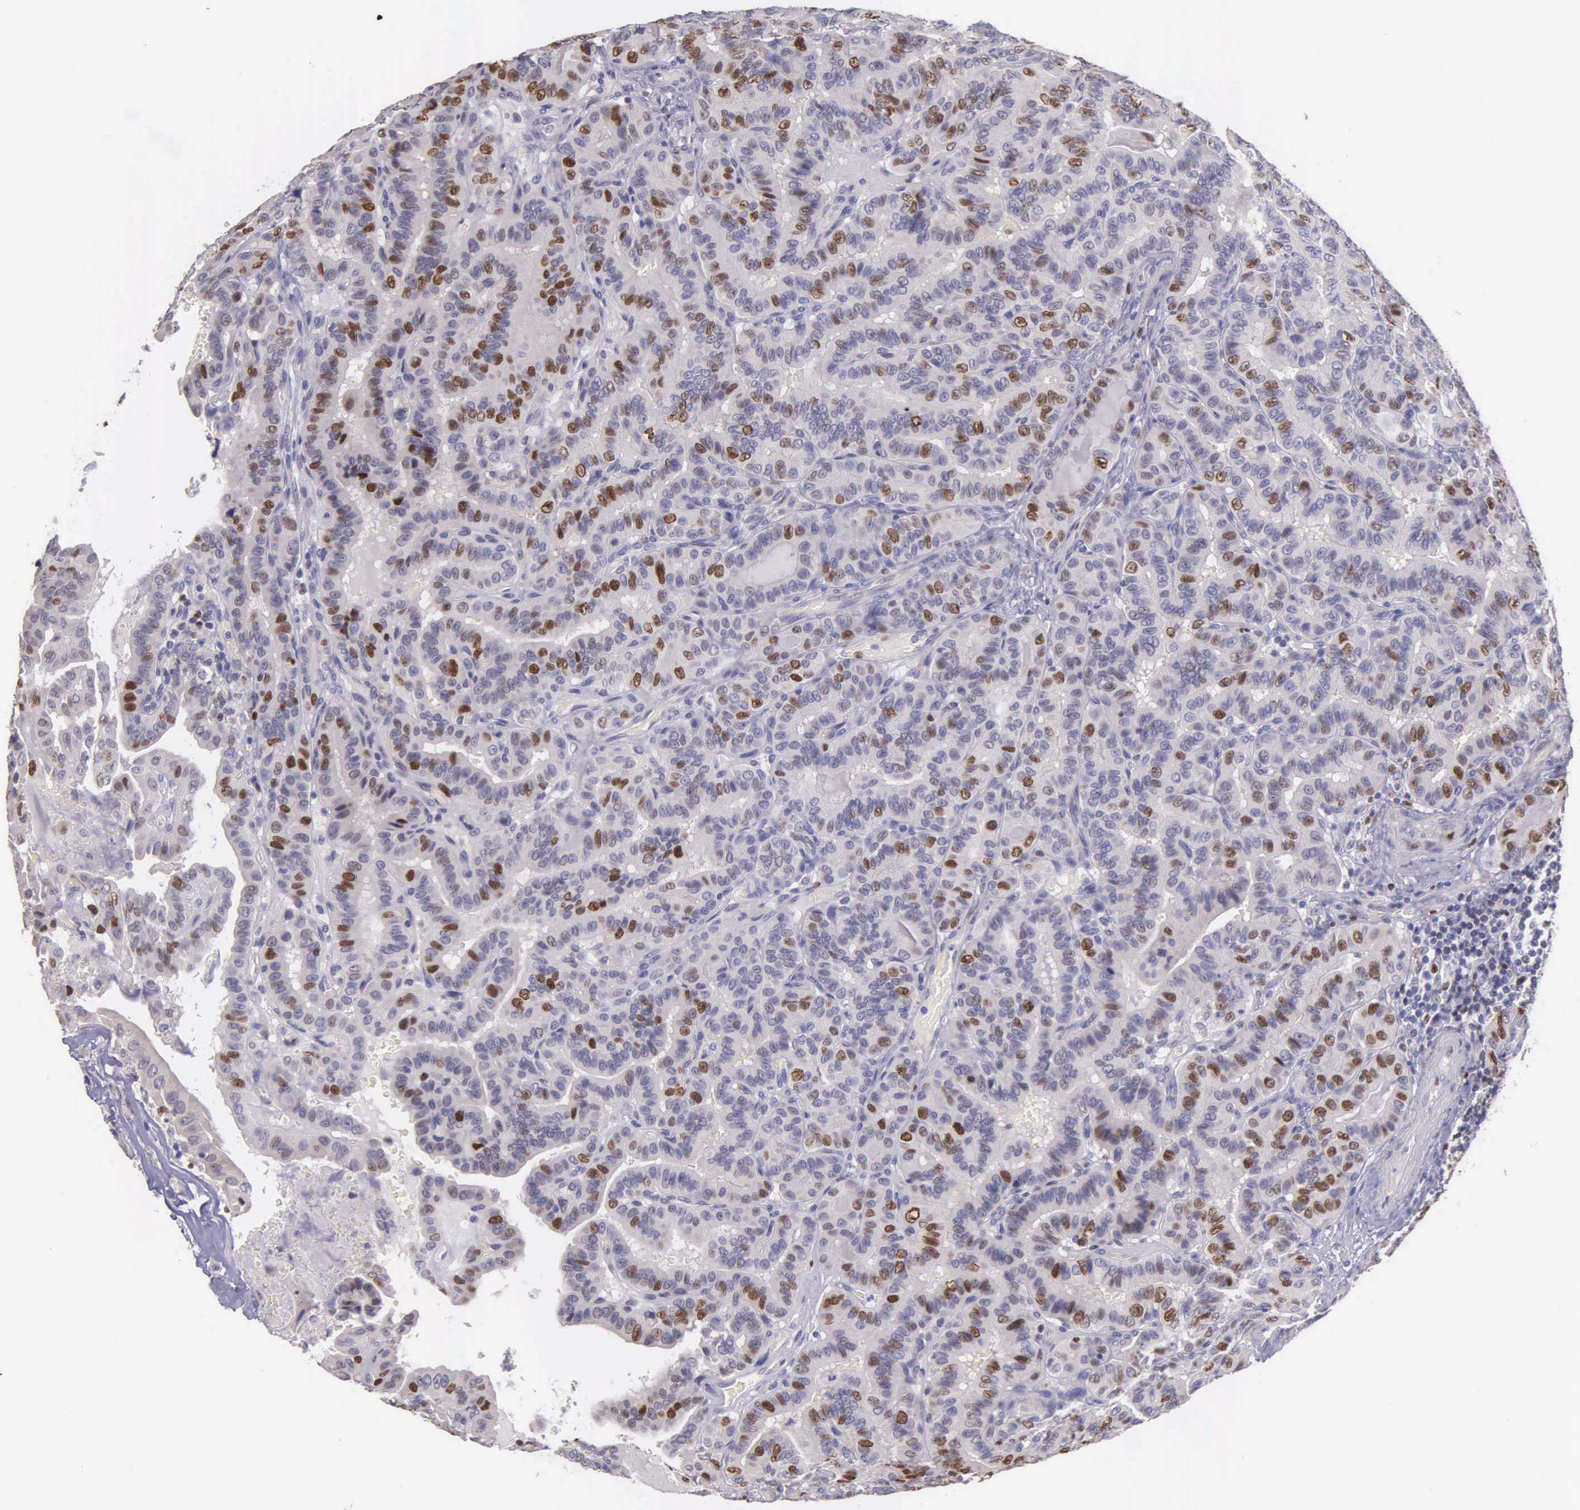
{"staining": {"intensity": "moderate", "quantity": "<25%", "location": "nuclear"}, "tissue": "thyroid cancer", "cell_type": "Tumor cells", "image_type": "cancer", "snomed": [{"axis": "morphology", "description": "Papillary adenocarcinoma, NOS"}, {"axis": "topography", "description": "Thyroid gland"}], "caption": "Moderate nuclear protein expression is seen in about <25% of tumor cells in thyroid papillary adenocarcinoma.", "gene": "MCM5", "patient": {"sex": "male", "age": 87}}